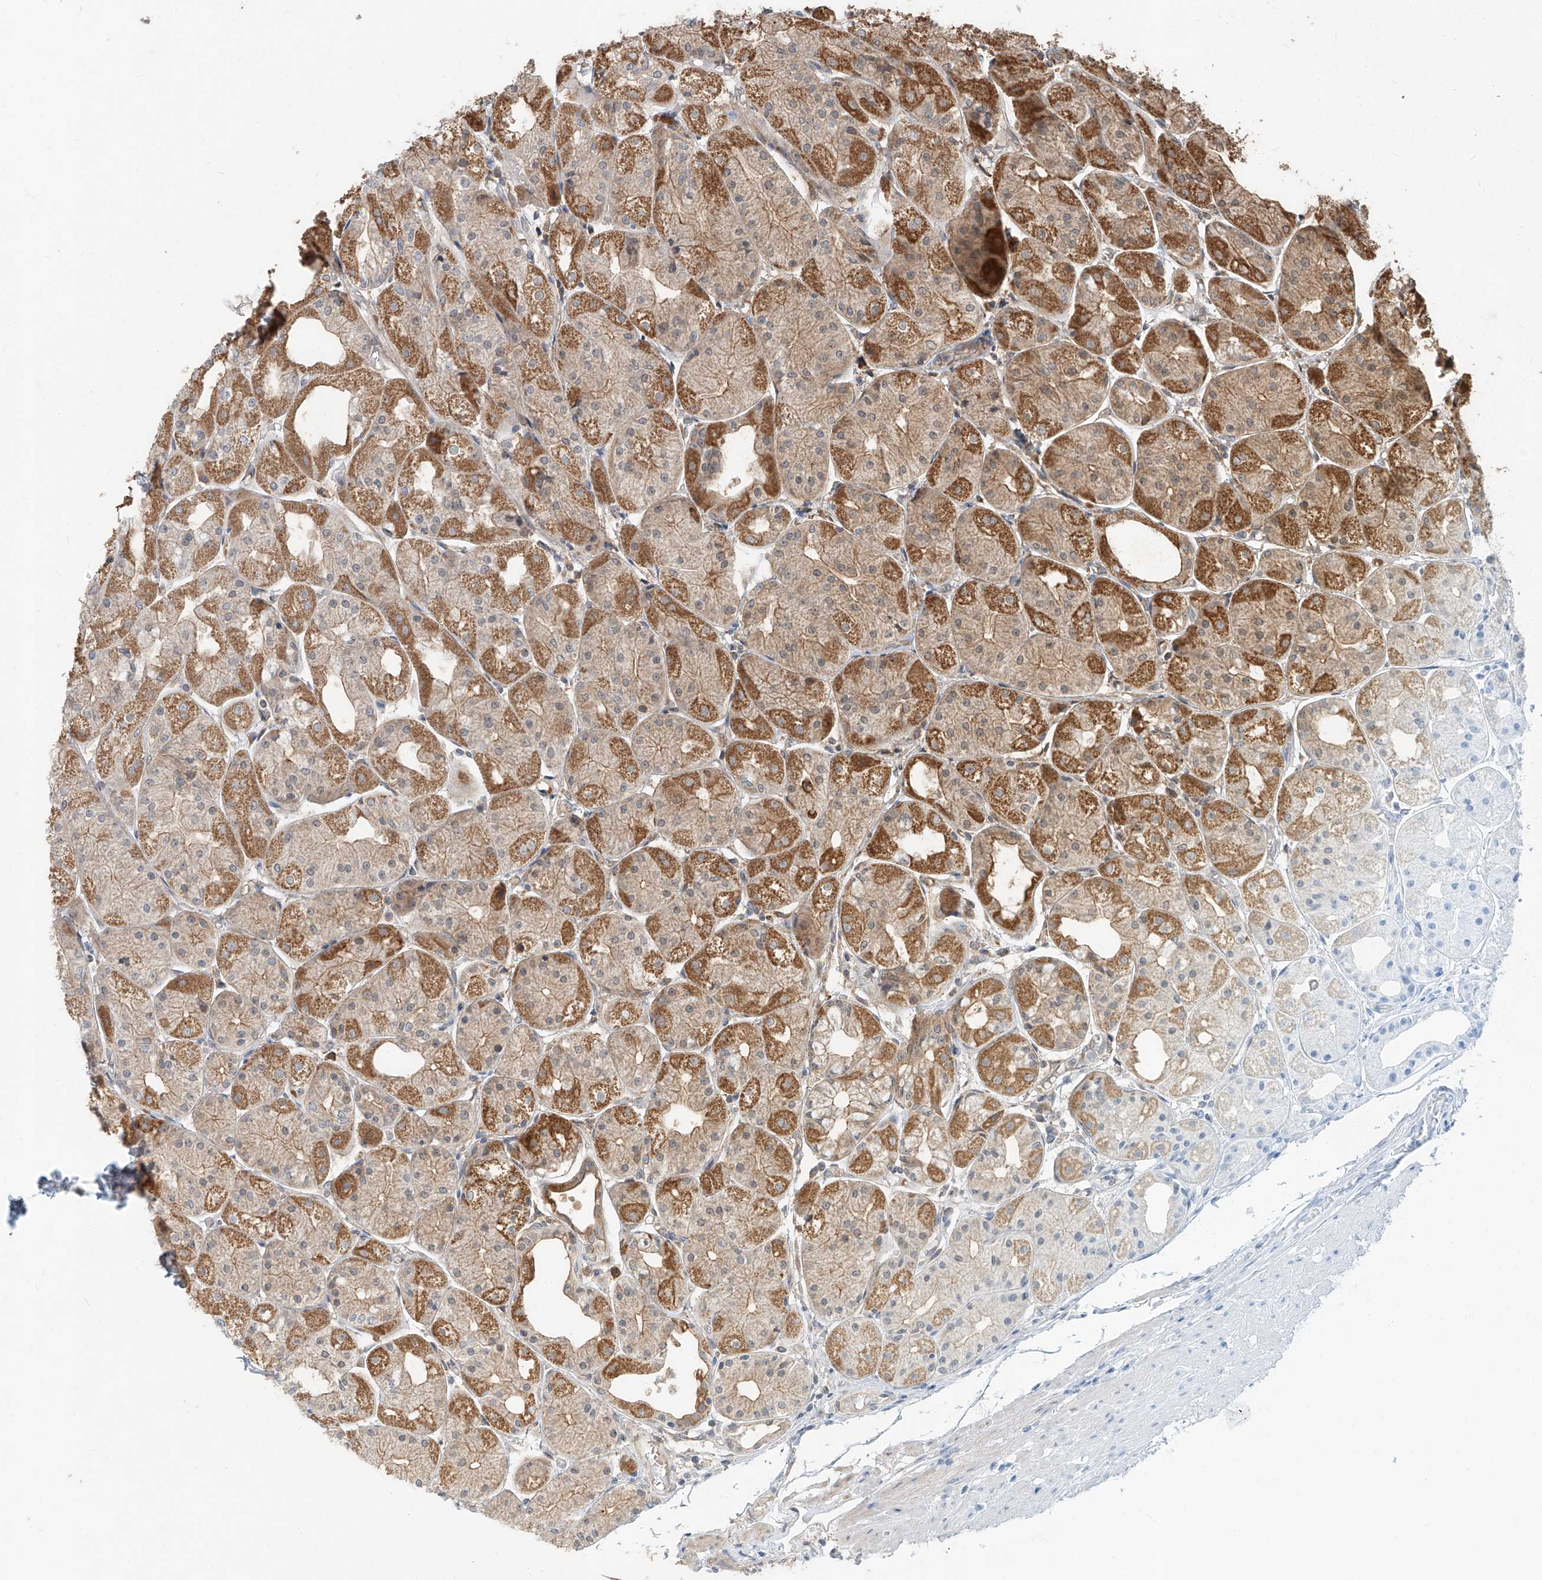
{"staining": {"intensity": "moderate", "quantity": "25%-75%", "location": "cytoplasmic/membranous"}, "tissue": "stomach", "cell_type": "Glandular cells", "image_type": "normal", "snomed": [{"axis": "morphology", "description": "Normal tissue, NOS"}, {"axis": "topography", "description": "Stomach, upper"}], "caption": "Unremarkable stomach was stained to show a protein in brown. There is medium levels of moderate cytoplasmic/membranous staining in approximately 25%-75% of glandular cells.", "gene": "STX19", "patient": {"sex": "male", "age": 72}}